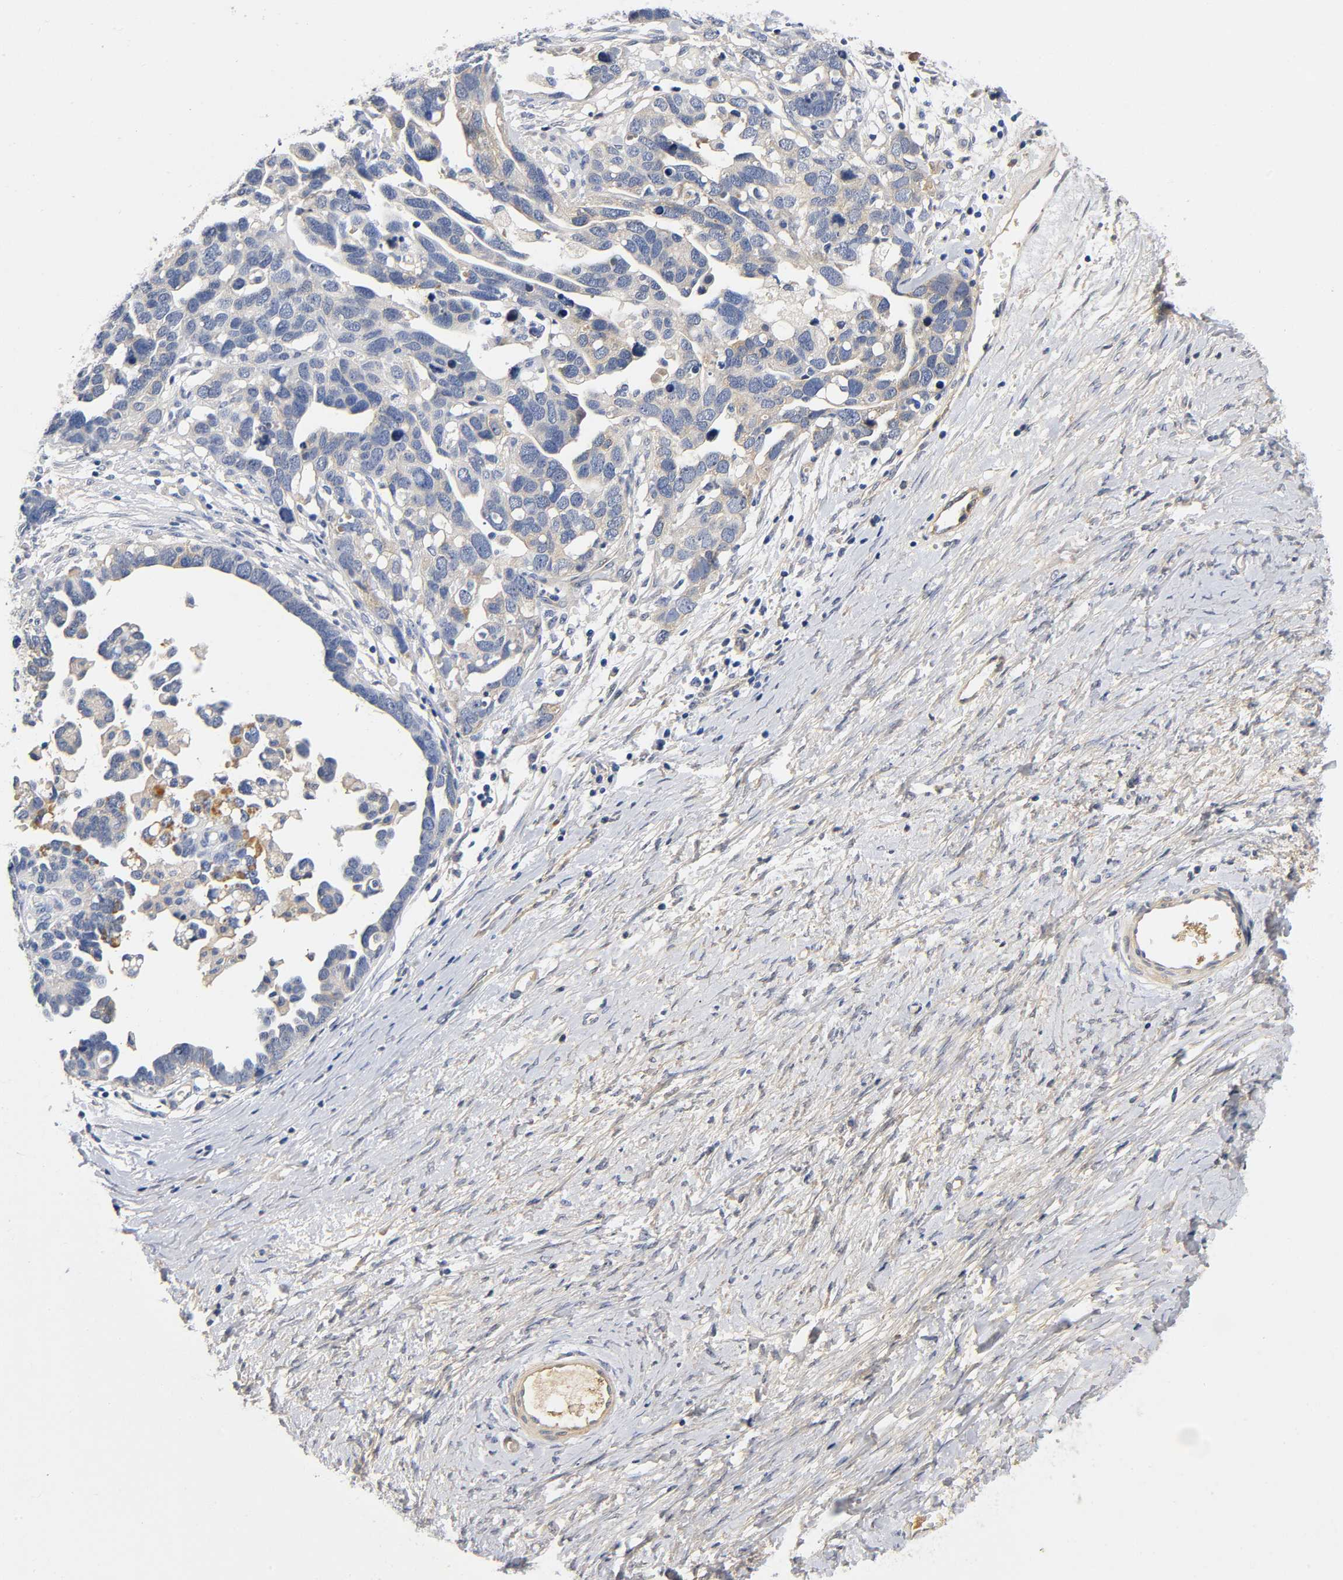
{"staining": {"intensity": "weak", "quantity": "<25%", "location": "cytoplasmic/membranous"}, "tissue": "ovarian cancer", "cell_type": "Tumor cells", "image_type": "cancer", "snomed": [{"axis": "morphology", "description": "Cystadenocarcinoma, serous, NOS"}, {"axis": "topography", "description": "Ovary"}], "caption": "Micrograph shows no significant protein positivity in tumor cells of serous cystadenocarcinoma (ovarian). (DAB (3,3'-diaminobenzidine) immunohistochemistry (IHC), high magnification).", "gene": "TNC", "patient": {"sex": "female", "age": 54}}